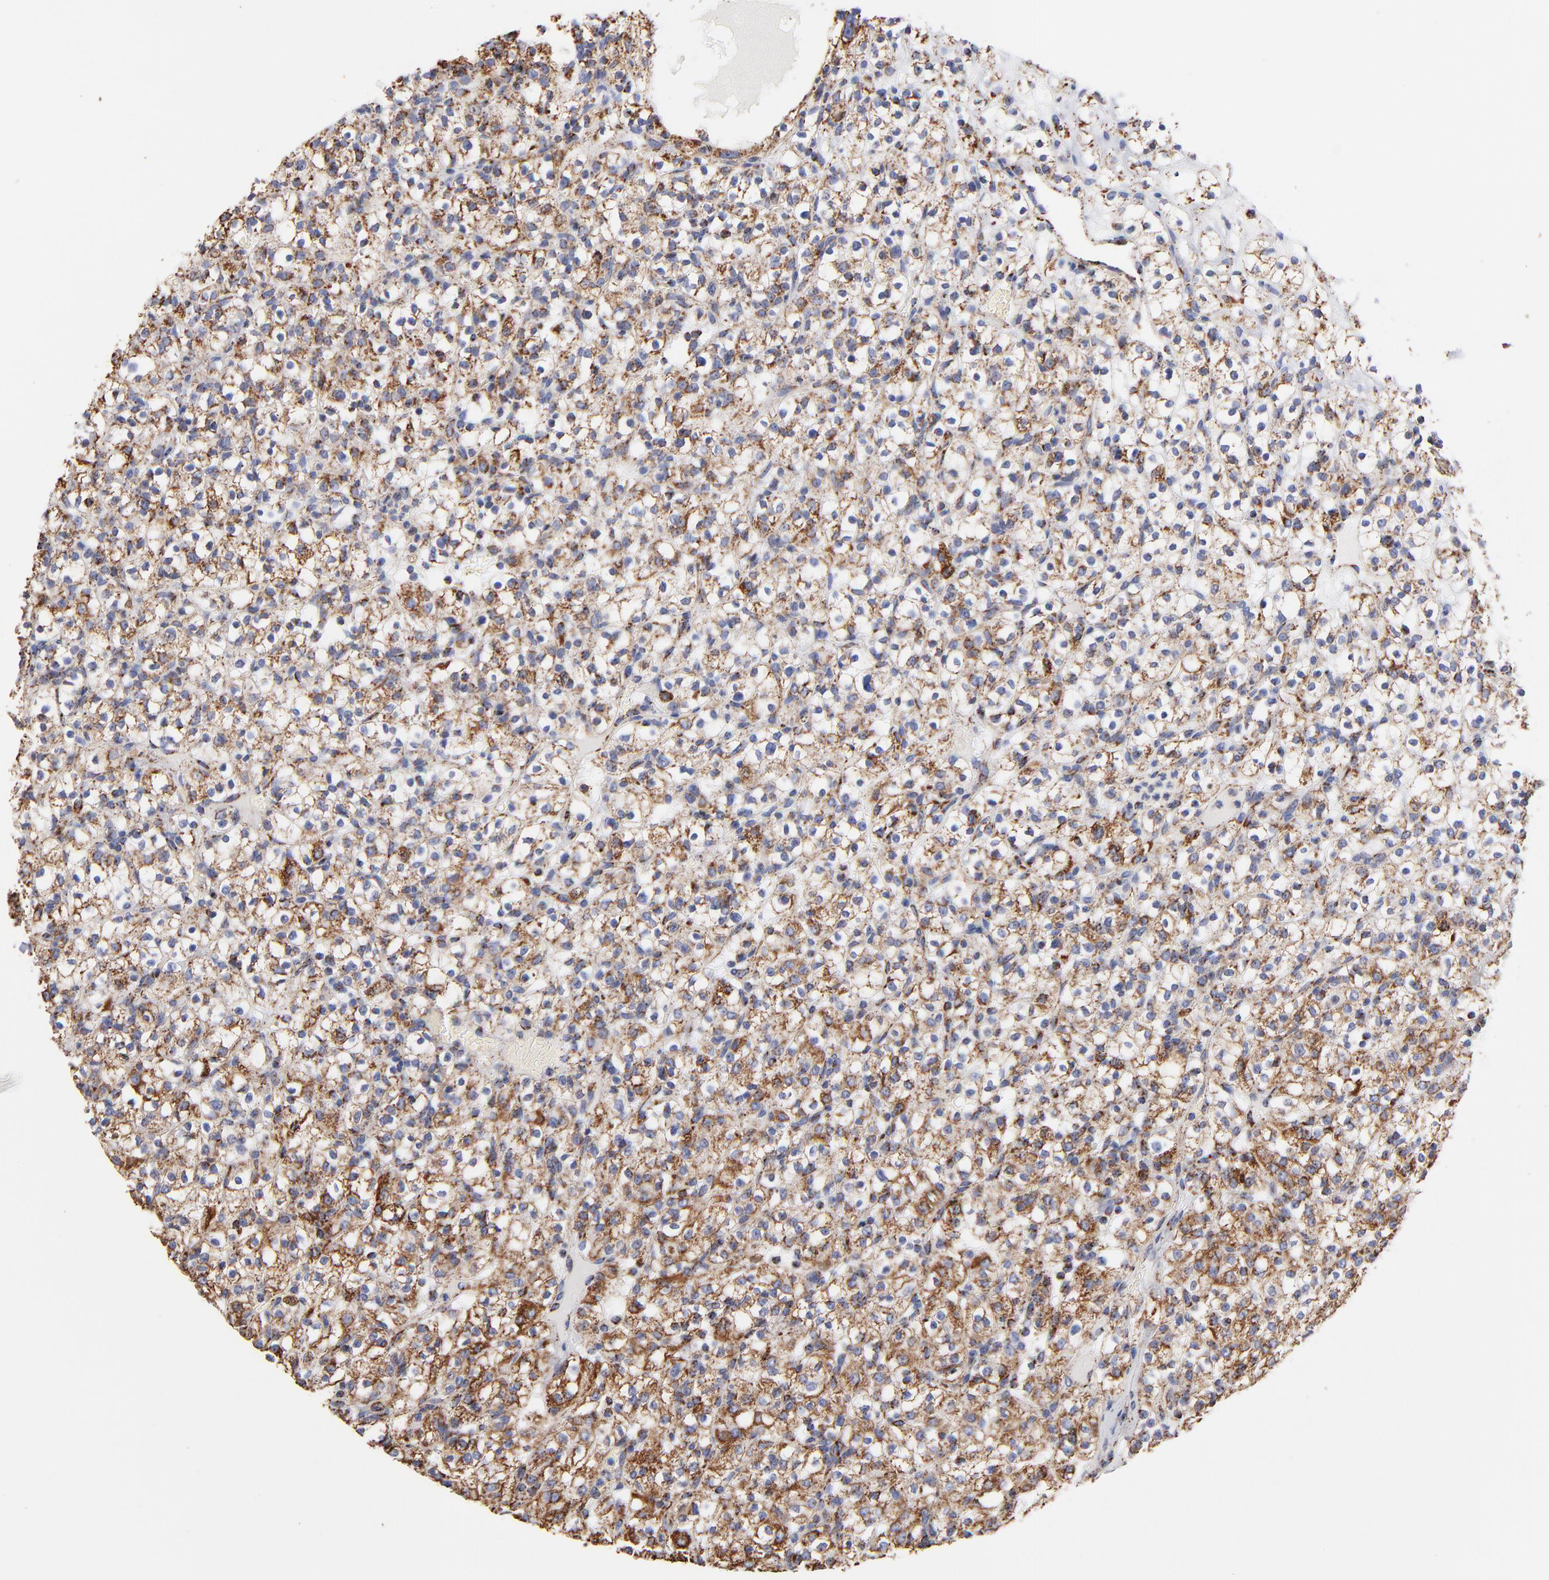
{"staining": {"intensity": "strong", "quantity": ">75%", "location": "cytoplasmic/membranous"}, "tissue": "renal cancer", "cell_type": "Tumor cells", "image_type": "cancer", "snomed": [{"axis": "morphology", "description": "Normal tissue, NOS"}, {"axis": "morphology", "description": "Adenocarcinoma, NOS"}, {"axis": "topography", "description": "Kidney"}], "caption": "This is an image of immunohistochemistry (IHC) staining of adenocarcinoma (renal), which shows strong staining in the cytoplasmic/membranous of tumor cells.", "gene": "PHB1", "patient": {"sex": "female", "age": 72}}